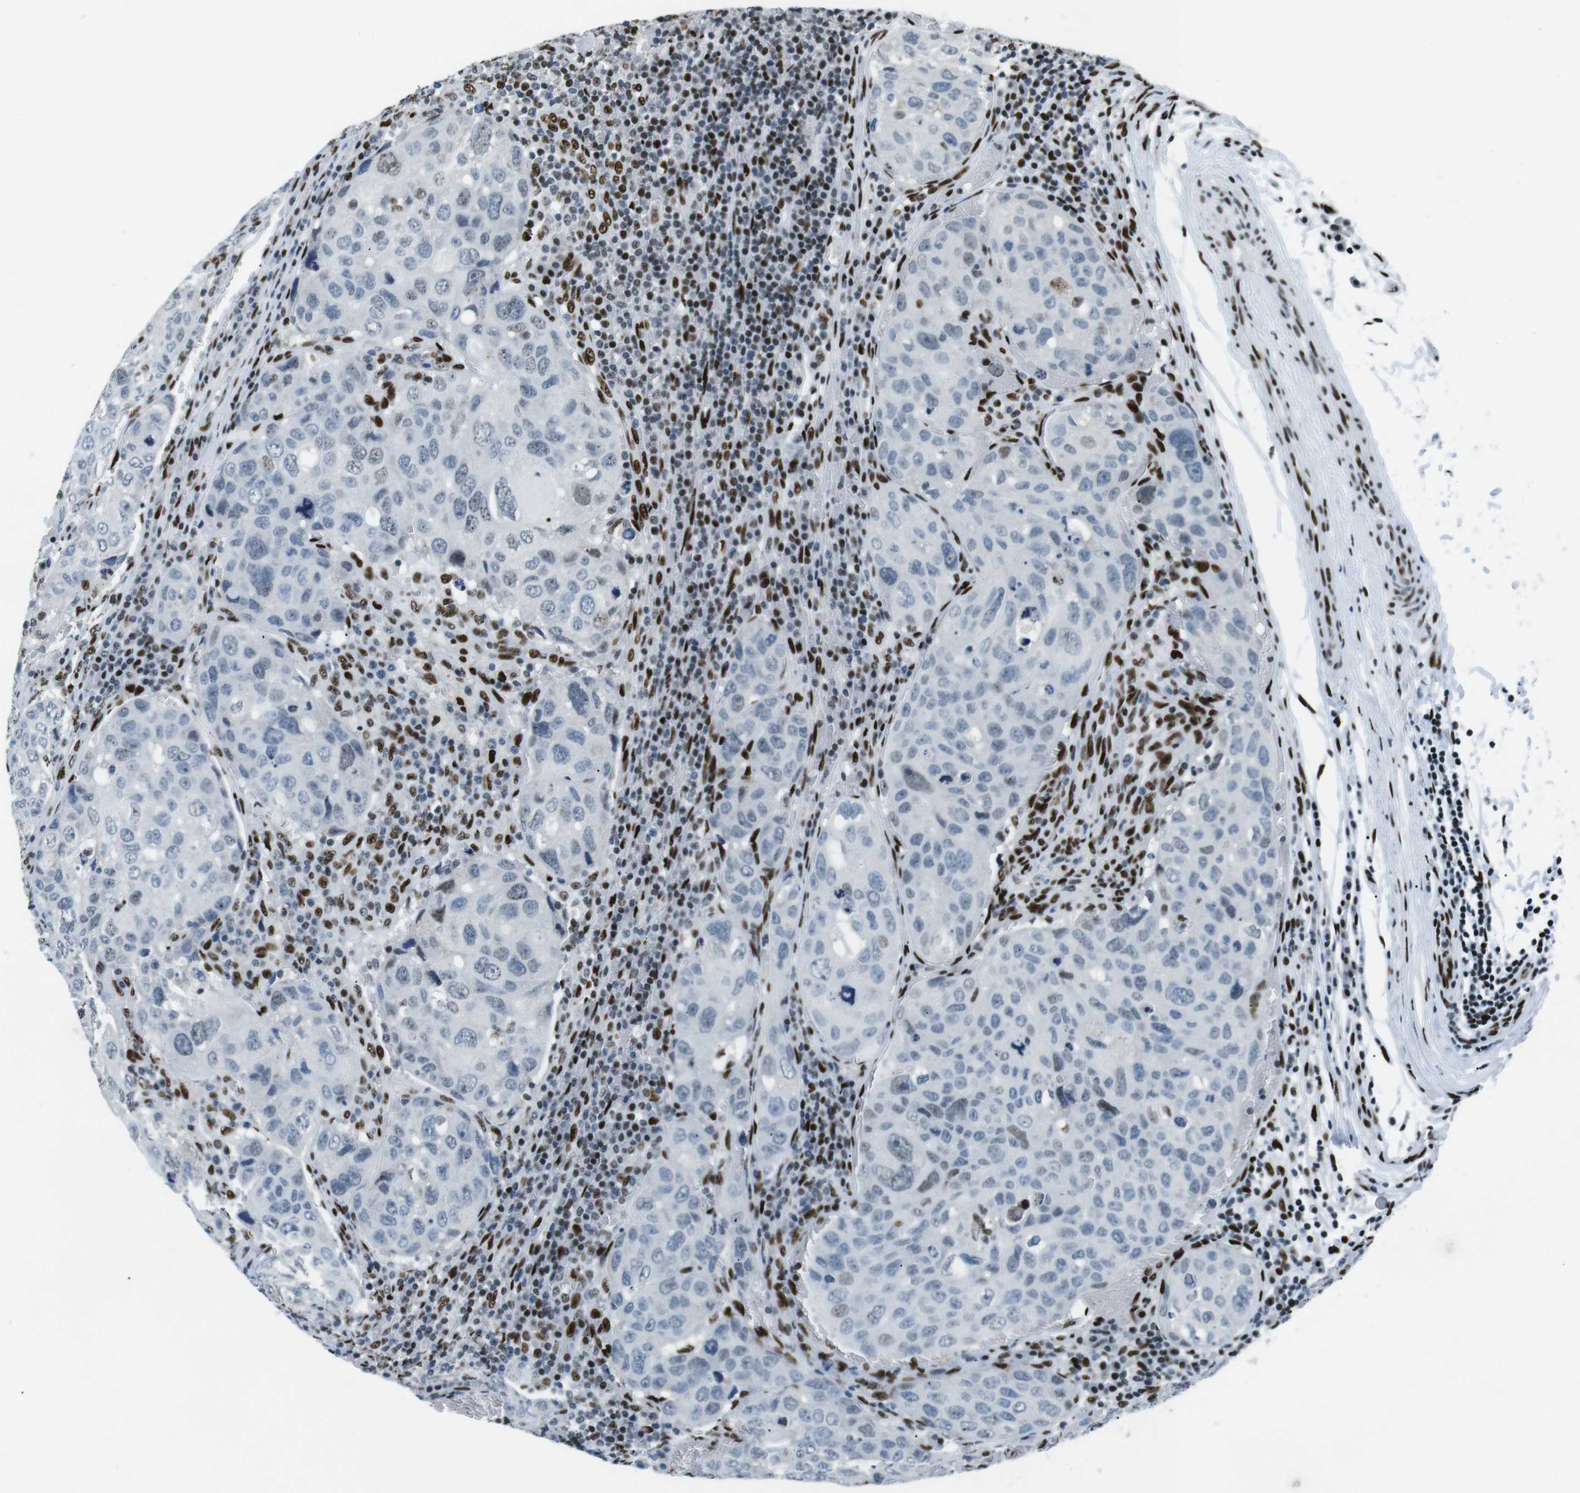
{"staining": {"intensity": "weak", "quantity": "<25%", "location": "nuclear"}, "tissue": "urothelial cancer", "cell_type": "Tumor cells", "image_type": "cancer", "snomed": [{"axis": "morphology", "description": "Urothelial carcinoma, High grade"}, {"axis": "topography", "description": "Lymph node"}, {"axis": "topography", "description": "Urinary bladder"}], "caption": "Micrograph shows no significant protein staining in tumor cells of urothelial cancer.", "gene": "PML", "patient": {"sex": "male", "age": 51}}